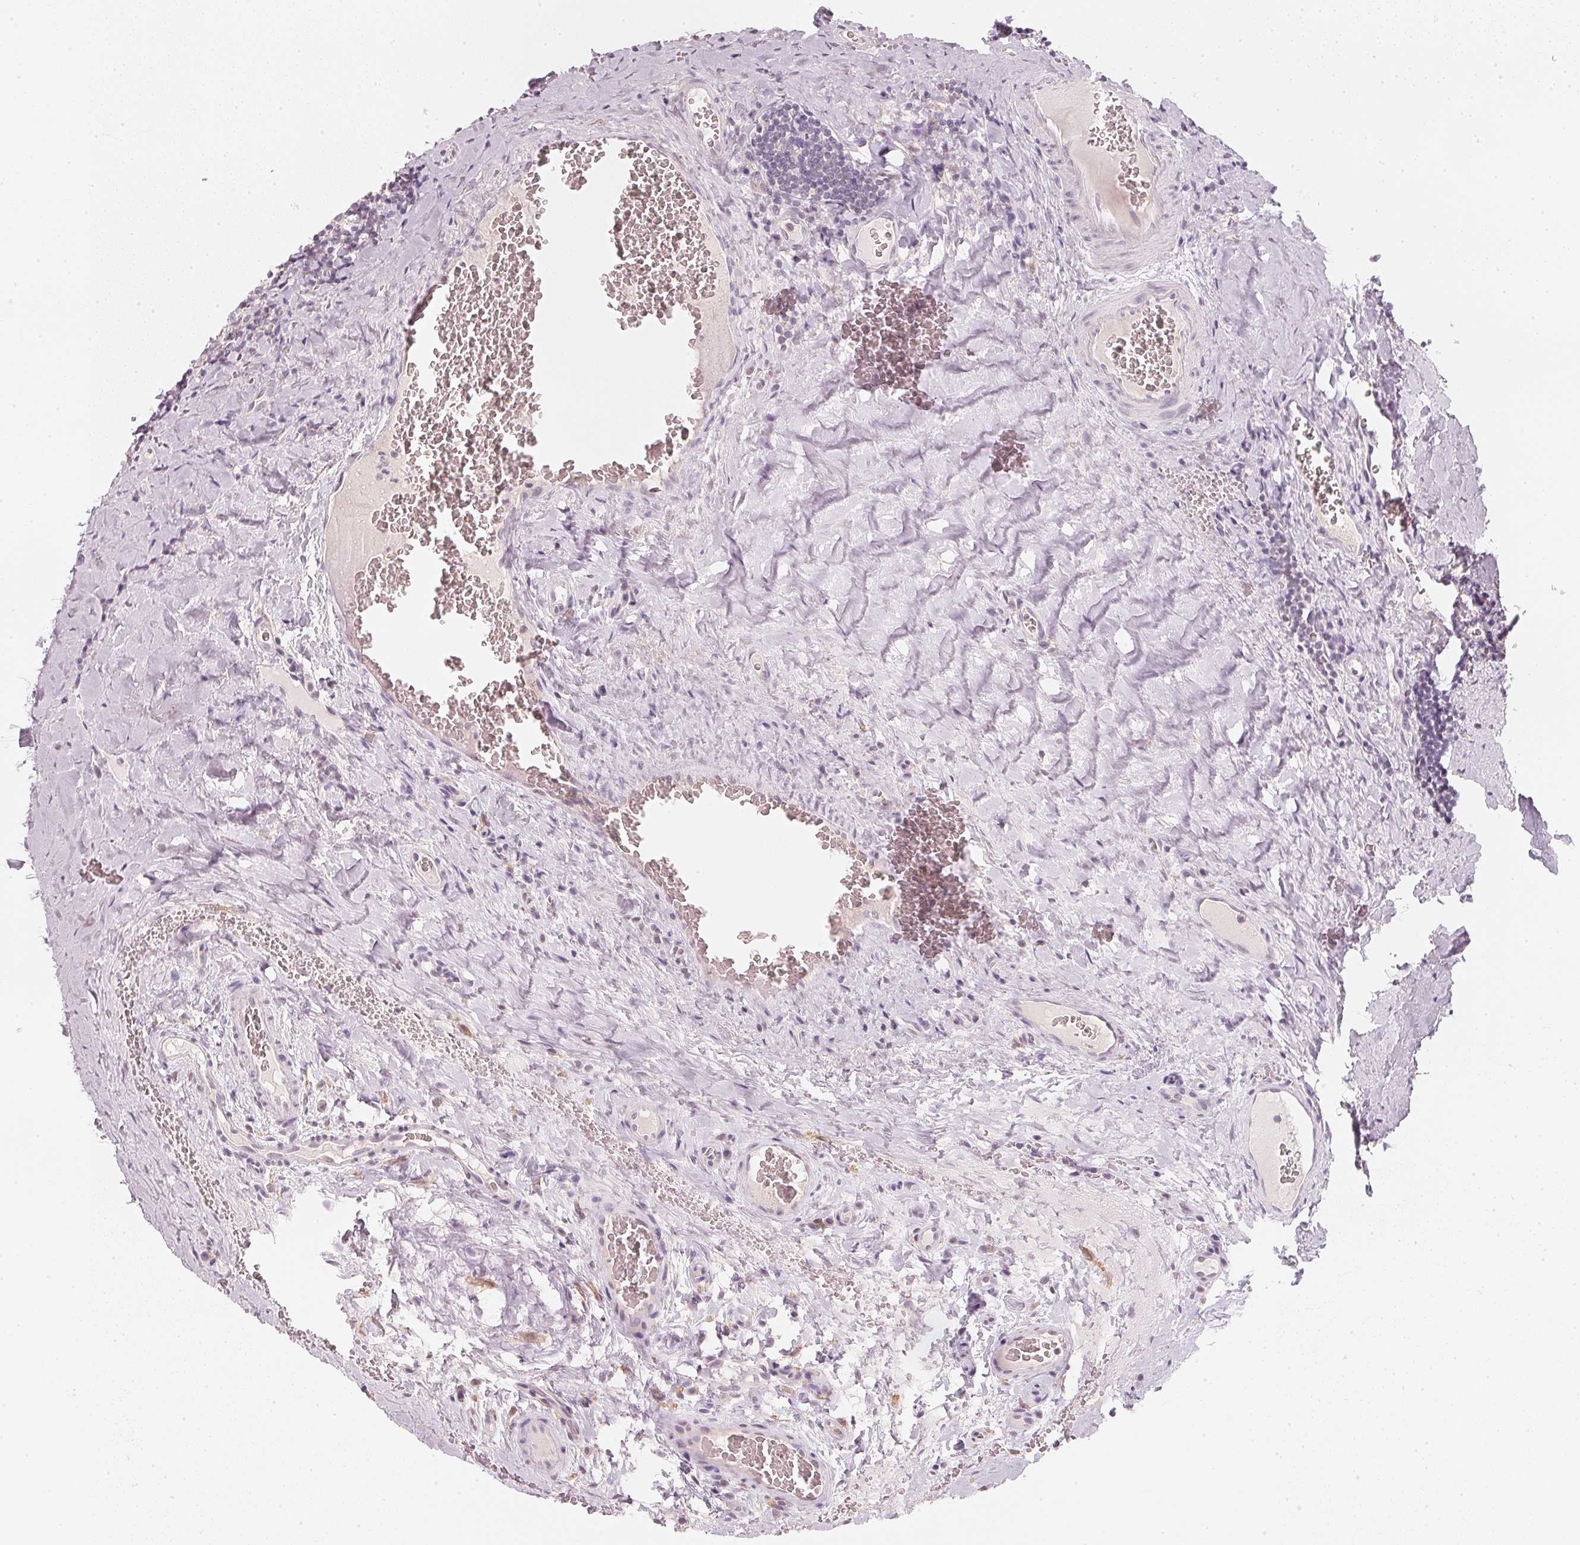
{"staining": {"intensity": "negative", "quantity": "none", "location": "none"}, "tissue": "tonsil", "cell_type": "Germinal center cells", "image_type": "normal", "snomed": [{"axis": "morphology", "description": "Normal tissue, NOS"}, {"axis": "morphology", "description": "Inflammation, NOS"}, {"axis": "topography", "description": "Tonsil"}], "caption": "The photomicrograph demonstrates no staining of germinal center cells in normal tonsil. The staining was performed using DAB to visualize the protein expression in brown, while the nuclei were stained in blue with hematoxylin (Magnification: 20x).", "gene": "CFAP276", "patient": {"sex": "female", "age": 31}}